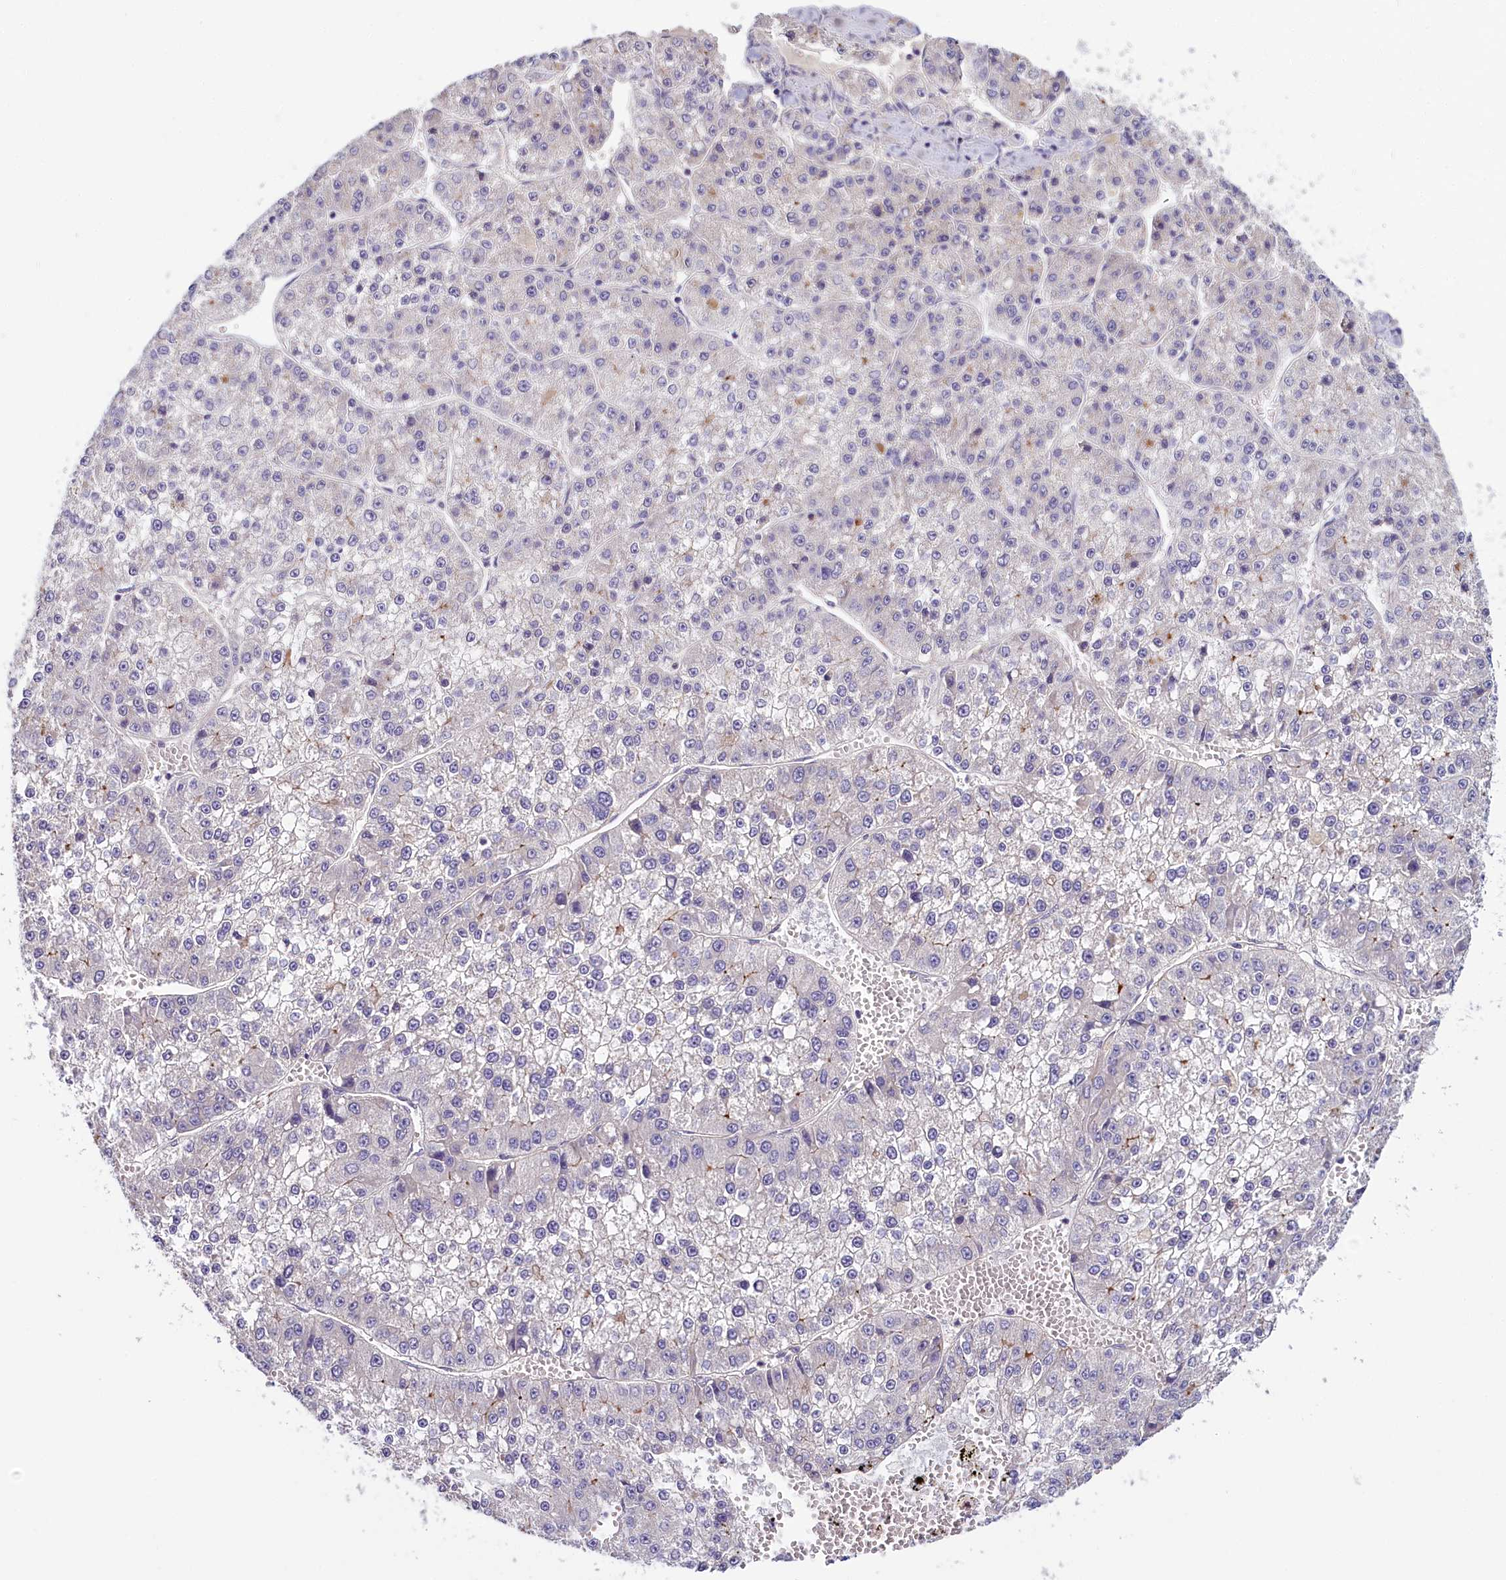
{"staining": {"intensity": "negative", "quantity": "none", "location": "none"}, "tissue": "liver cancer", "cell_type": "Tumor cells", "image_type": "cancer", "snomed": [{"axis": "morphology", "description": "Carcinoma, Hepatocellular, NOS"}, {"axis": "topography", "description": "Liver"}], "caption": "A photomicrograph of hepatocellular carcinoma (liver) stained for a protein shows no brown staining in tumor cells.", "gene": "PDE6D", "patient": {"sex": "female", "age": 73}}